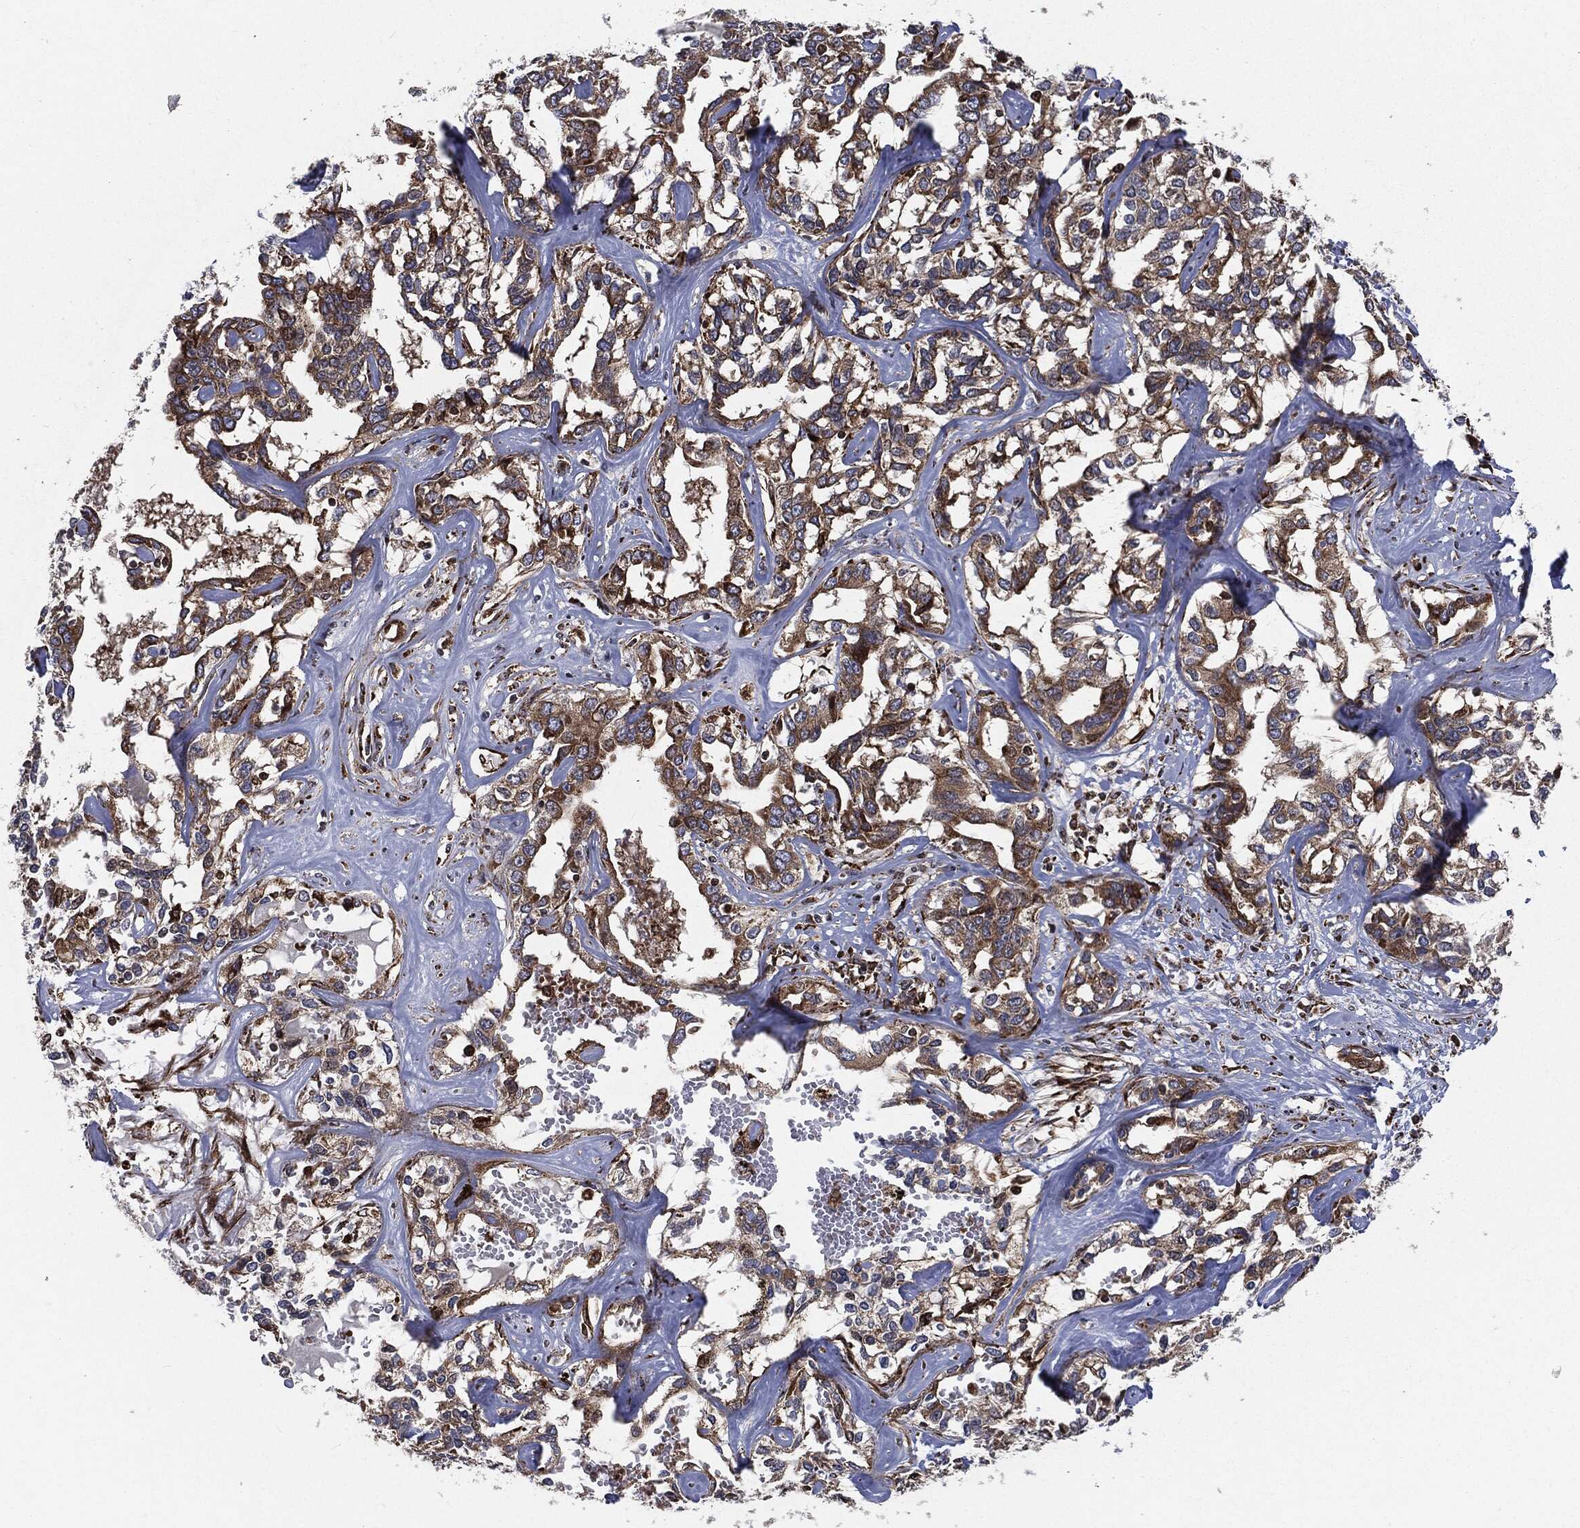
{"staining": {"intensity": "moderate", "quantity": ">75%", "location": "cytoplasmic/membranous"}, "tissue": "liver cancer", "cell_type": "Tumor cells", "image_type": "cancer", "snomed": [{"axis": "morphology", "description": "Cholangiocarcinoma"}, {"axis": "topography", "description": "Liver"}], "caption": "Cholangiocarcinoma (liver) stained for a protein (brown) reveals moderate cytoplasmic/membranous positive staining in approximately >75% of tumor cells.", "gene": "CYLD", "patient": {"sex": "male", "age": 59}}